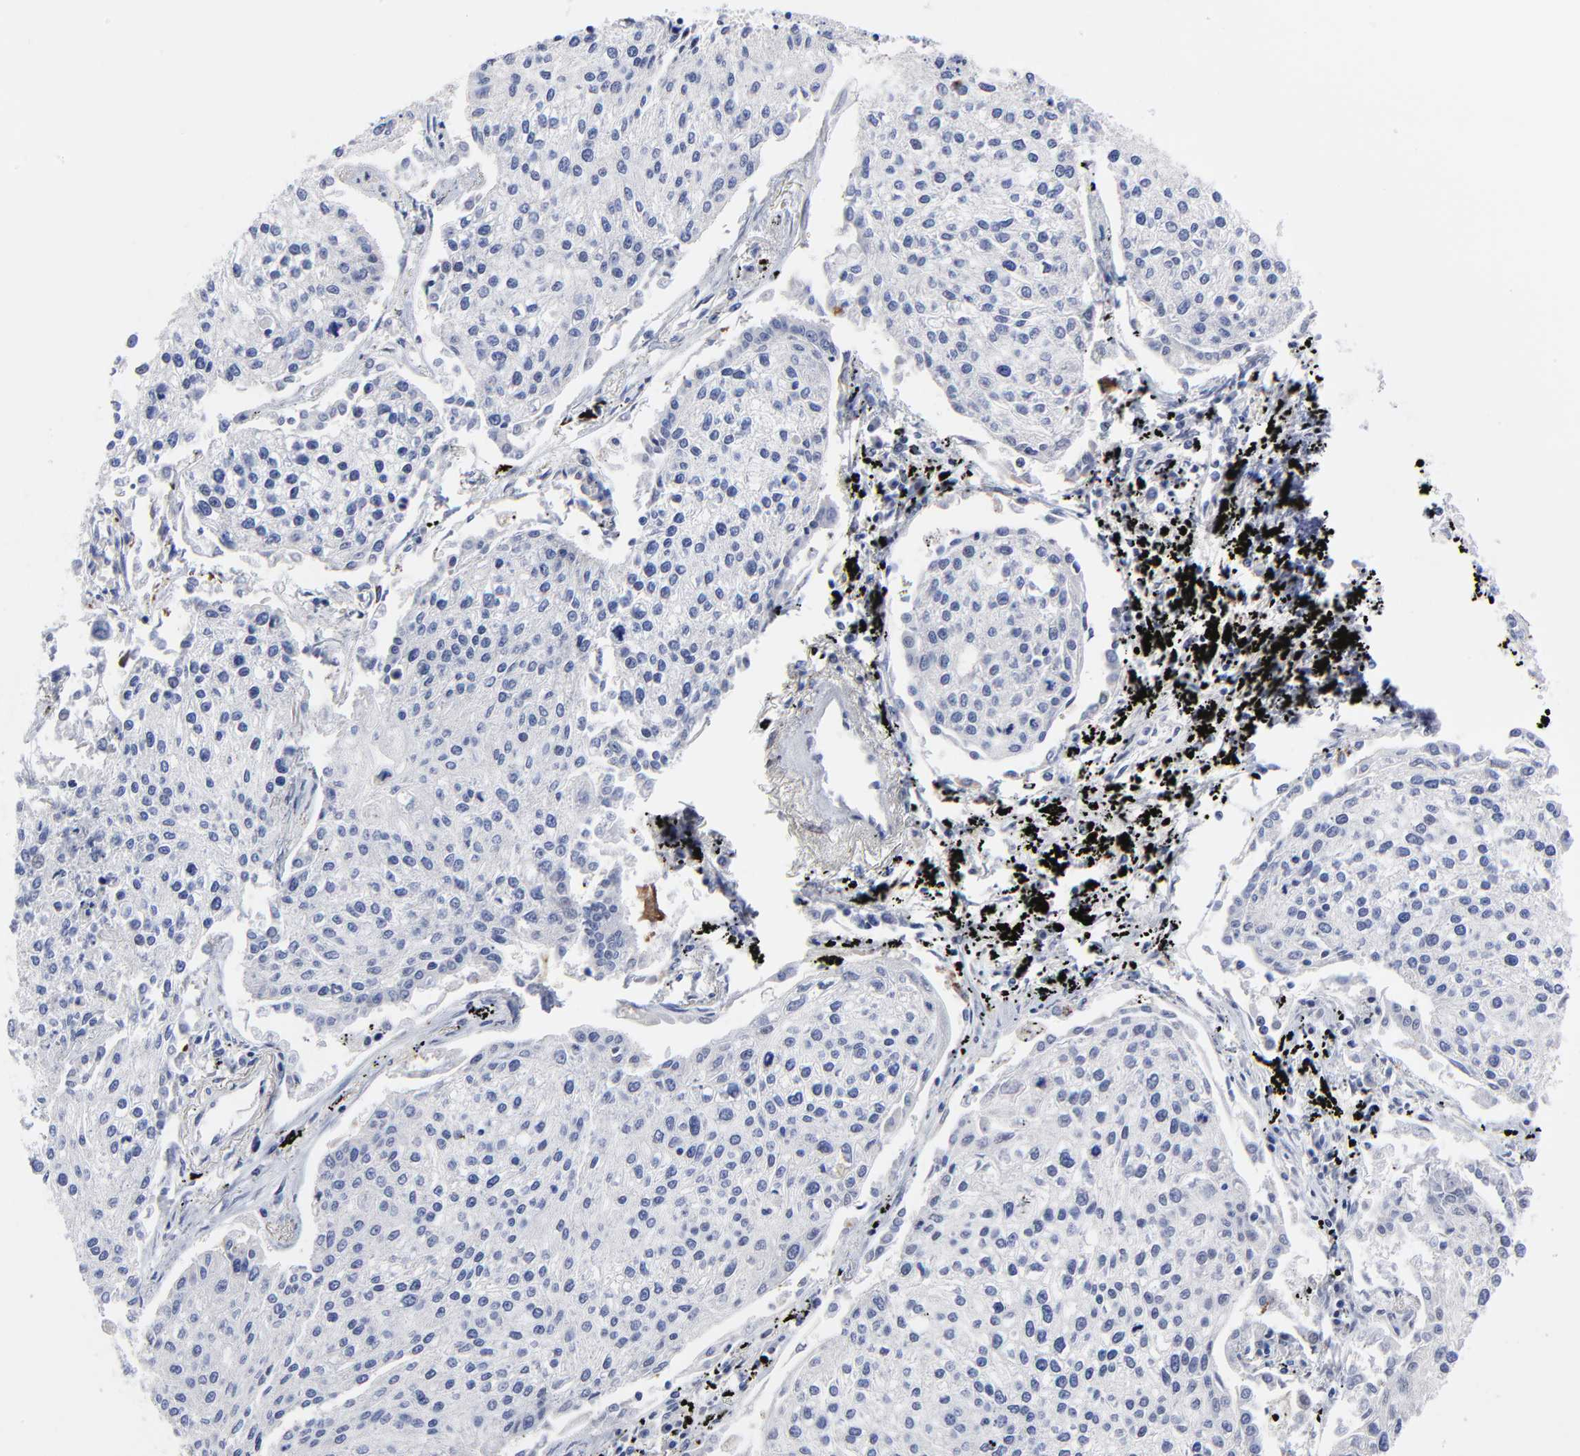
{"staining": {"intensity": "negative", "quantity": "none", "location": "none"}, "tissue": "lung cancer", "cell_type": "Tumor cells", "image_type": "cancer", "snomed": [{"axis": "morphology", "description": "Squamous cell carcinoma, NOS"}, {"axis": "topography", "description": "Lung"}], "caption": "Micrograph shows no significant protein expression in tumor cells of lung cancer.", "gene": "FBXO10", "patient": {"sex": "male", "age": 75}}